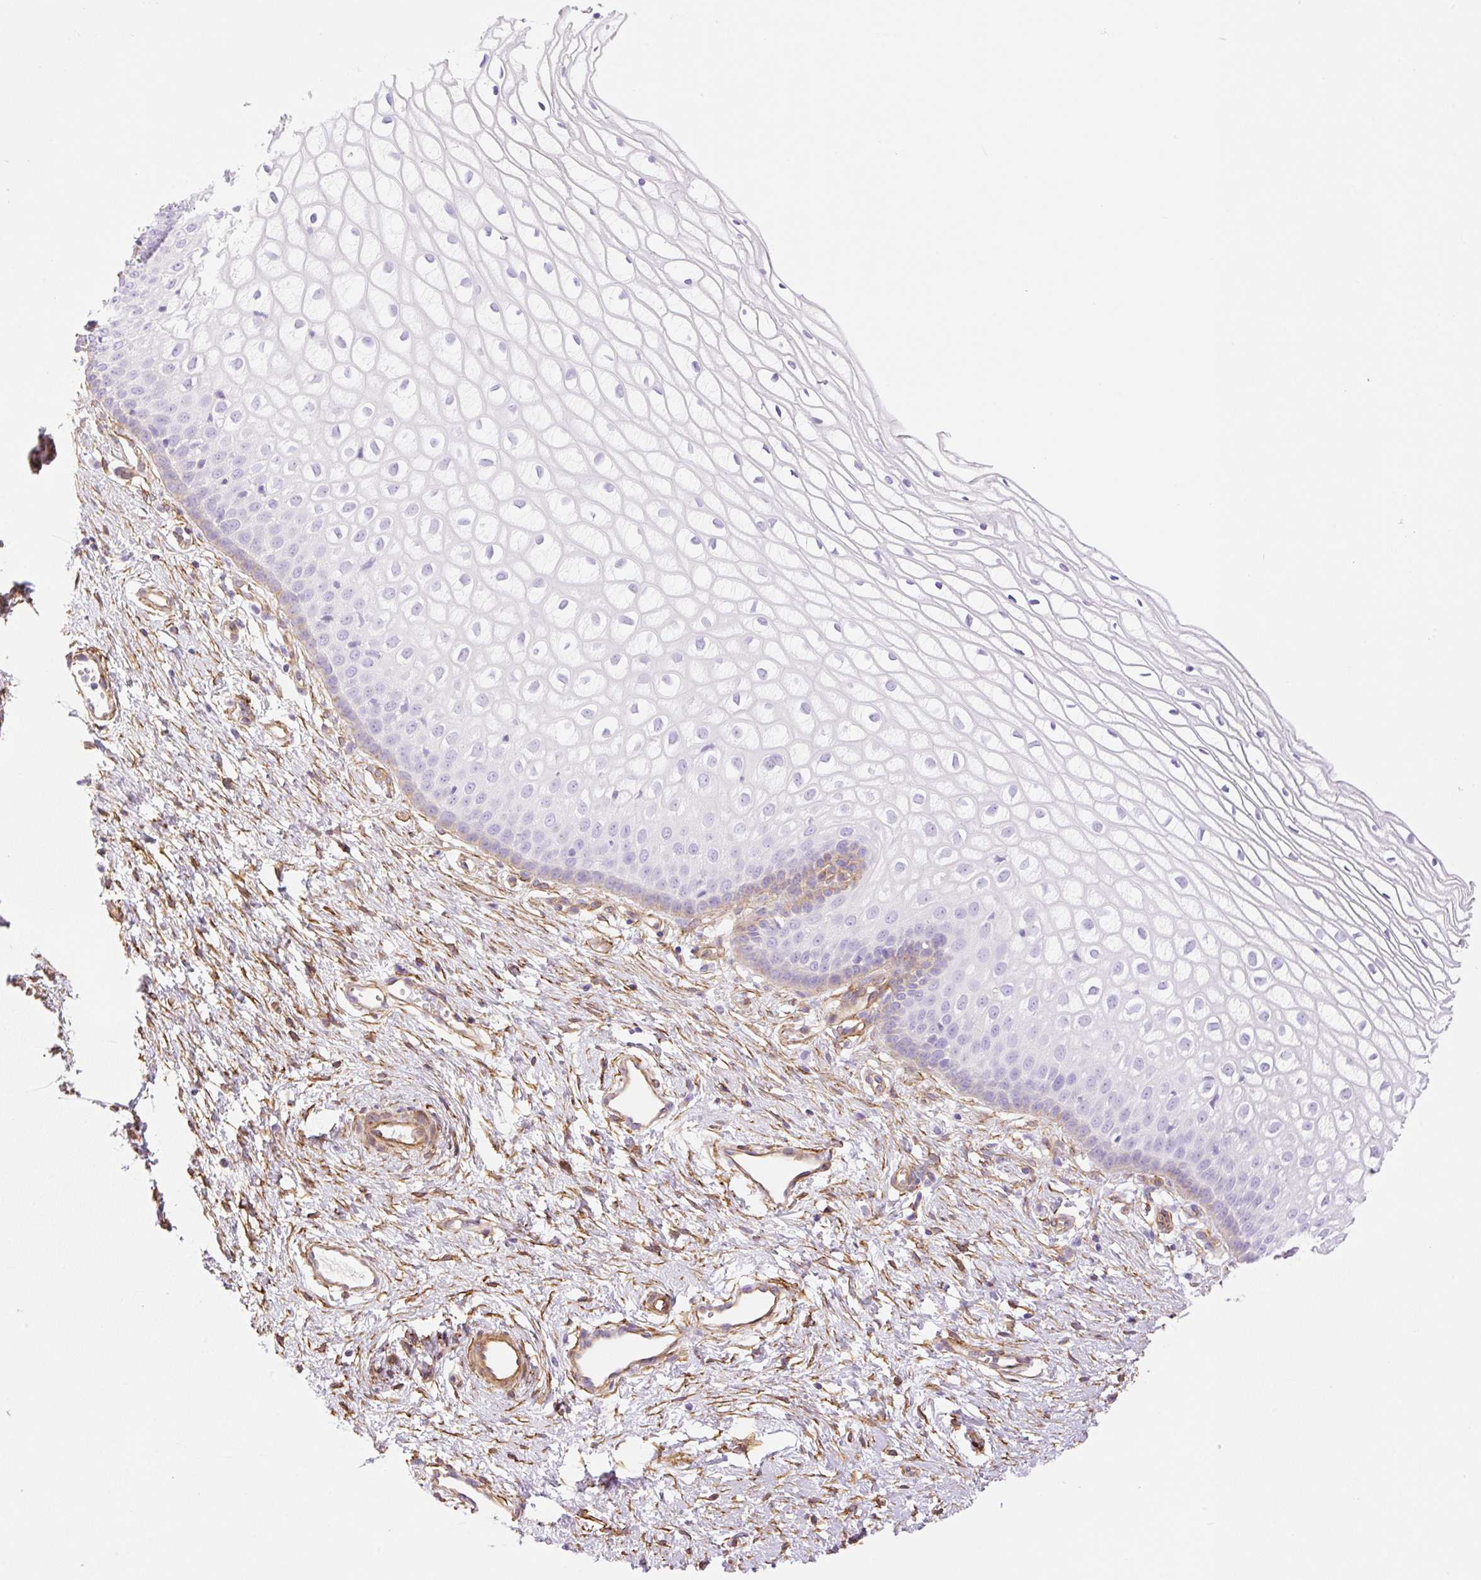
{"staining": {"intensity": "negative", "quantity": "none", "location": "none"}, "tissue": "cervix", "cell_type": "Glandular cells", "image_type": "normal", "snomed": [{"axis": "morphology", "description": "Normal tissue, NOS"}, {"axis": "topography", "description": "Cervix"}], "caption": "Protein analysis of benign cervix displays no significant expression in glandular cells.", "gene": "EHD1", "patient": {"sex": "female", "age": 36}}